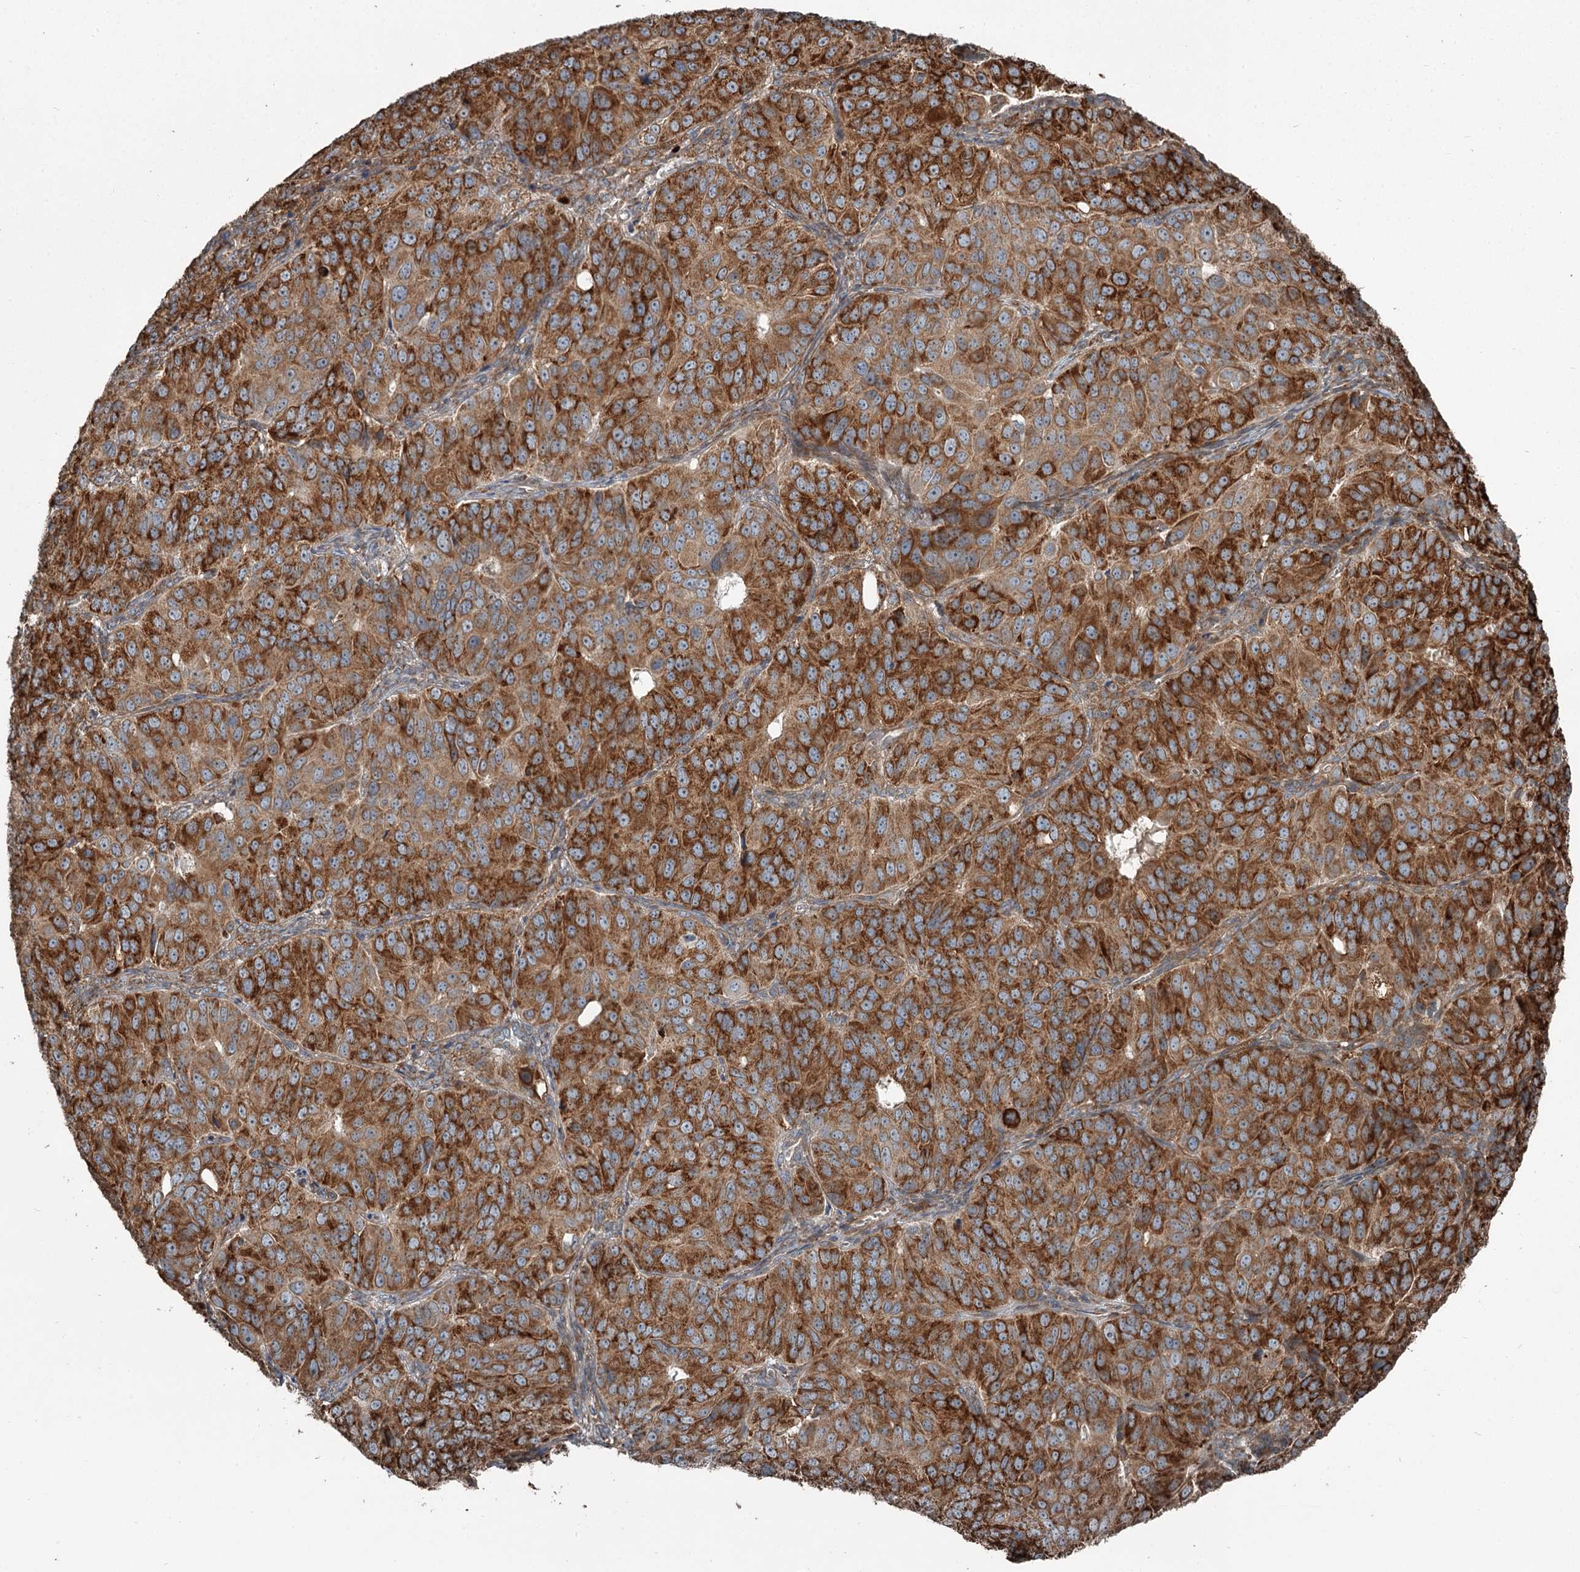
{"staining": {"intensity": "strong", "quantity": ">75%", "location": "cytoplasmic/membranous"}, "tissue": "ovarian cancer", "cell_type": "Tumor cells", "image_type": "cancer", "snomed": [{"axis": "morphology", "description": "Carcinoma, endometroid"}, {"axis": "topography", "description": "Ovary"}], "caption": "Endometroid carcinoma (ovarian) tissue exhibits strong cytoplasmic/membranous staining in approximately >75% of tumor cells", "gene": "RASSF8", "patient": {"sex": "female", "age": 51}}